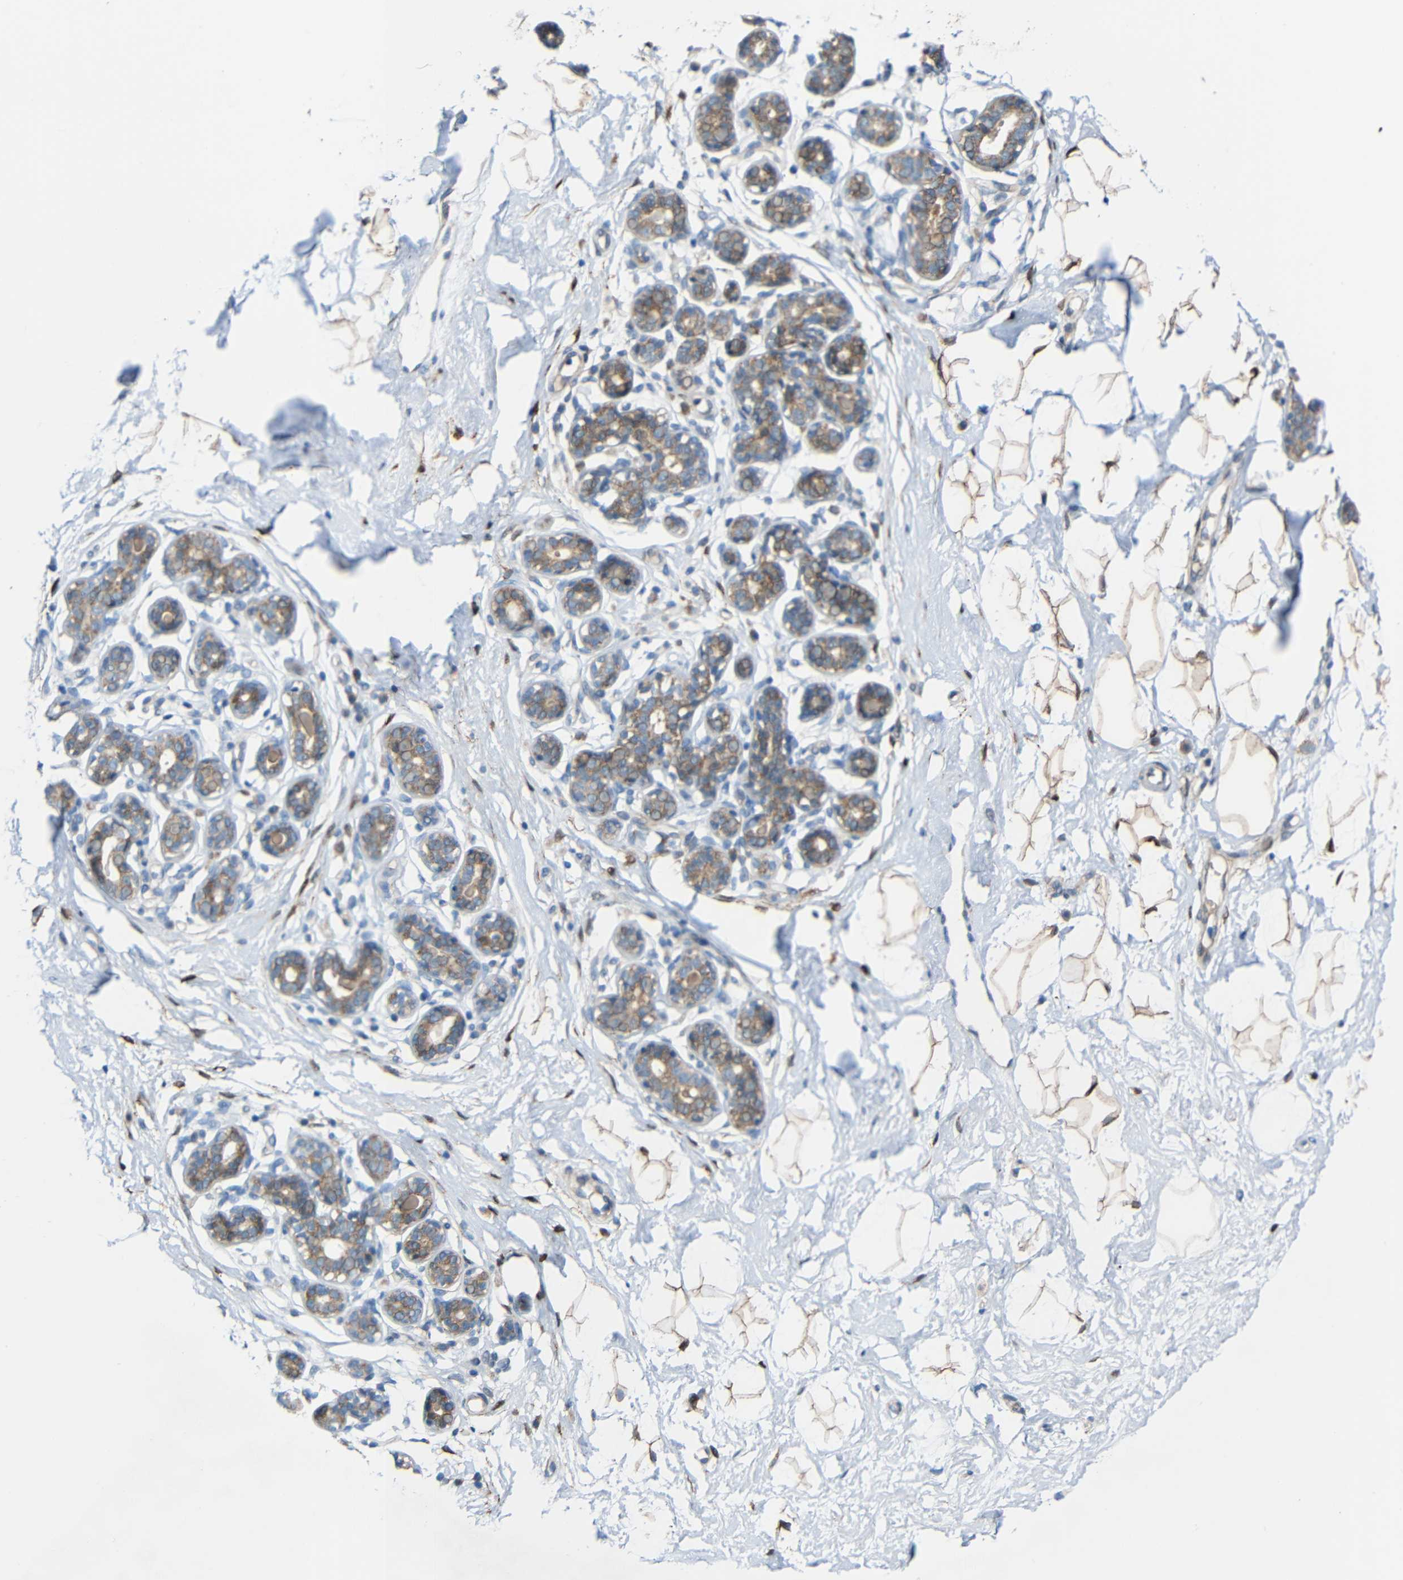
{"staining": {"intensity": "moderate", "quantity": ">75%", "location": "cytoplasmic/membranous"}, "tissue": "breast", "cell_type": "Adipocytes", "image_type": "normal", "snomed": [{"axis": "morphology", "description": "Normal tissue, NOS"}, {"axis": "topography", "description": "Breast"}], "caption": "A high-resolution micrograph shows immunohistochemistry (IHC) staining of unremarkable breast, which exhibits moderate cytoplasmic/membranous positivity in approximately >75% of adipocytes.", "gene": "TMEM25", "patient": {"sex": "female", "age": 23}}